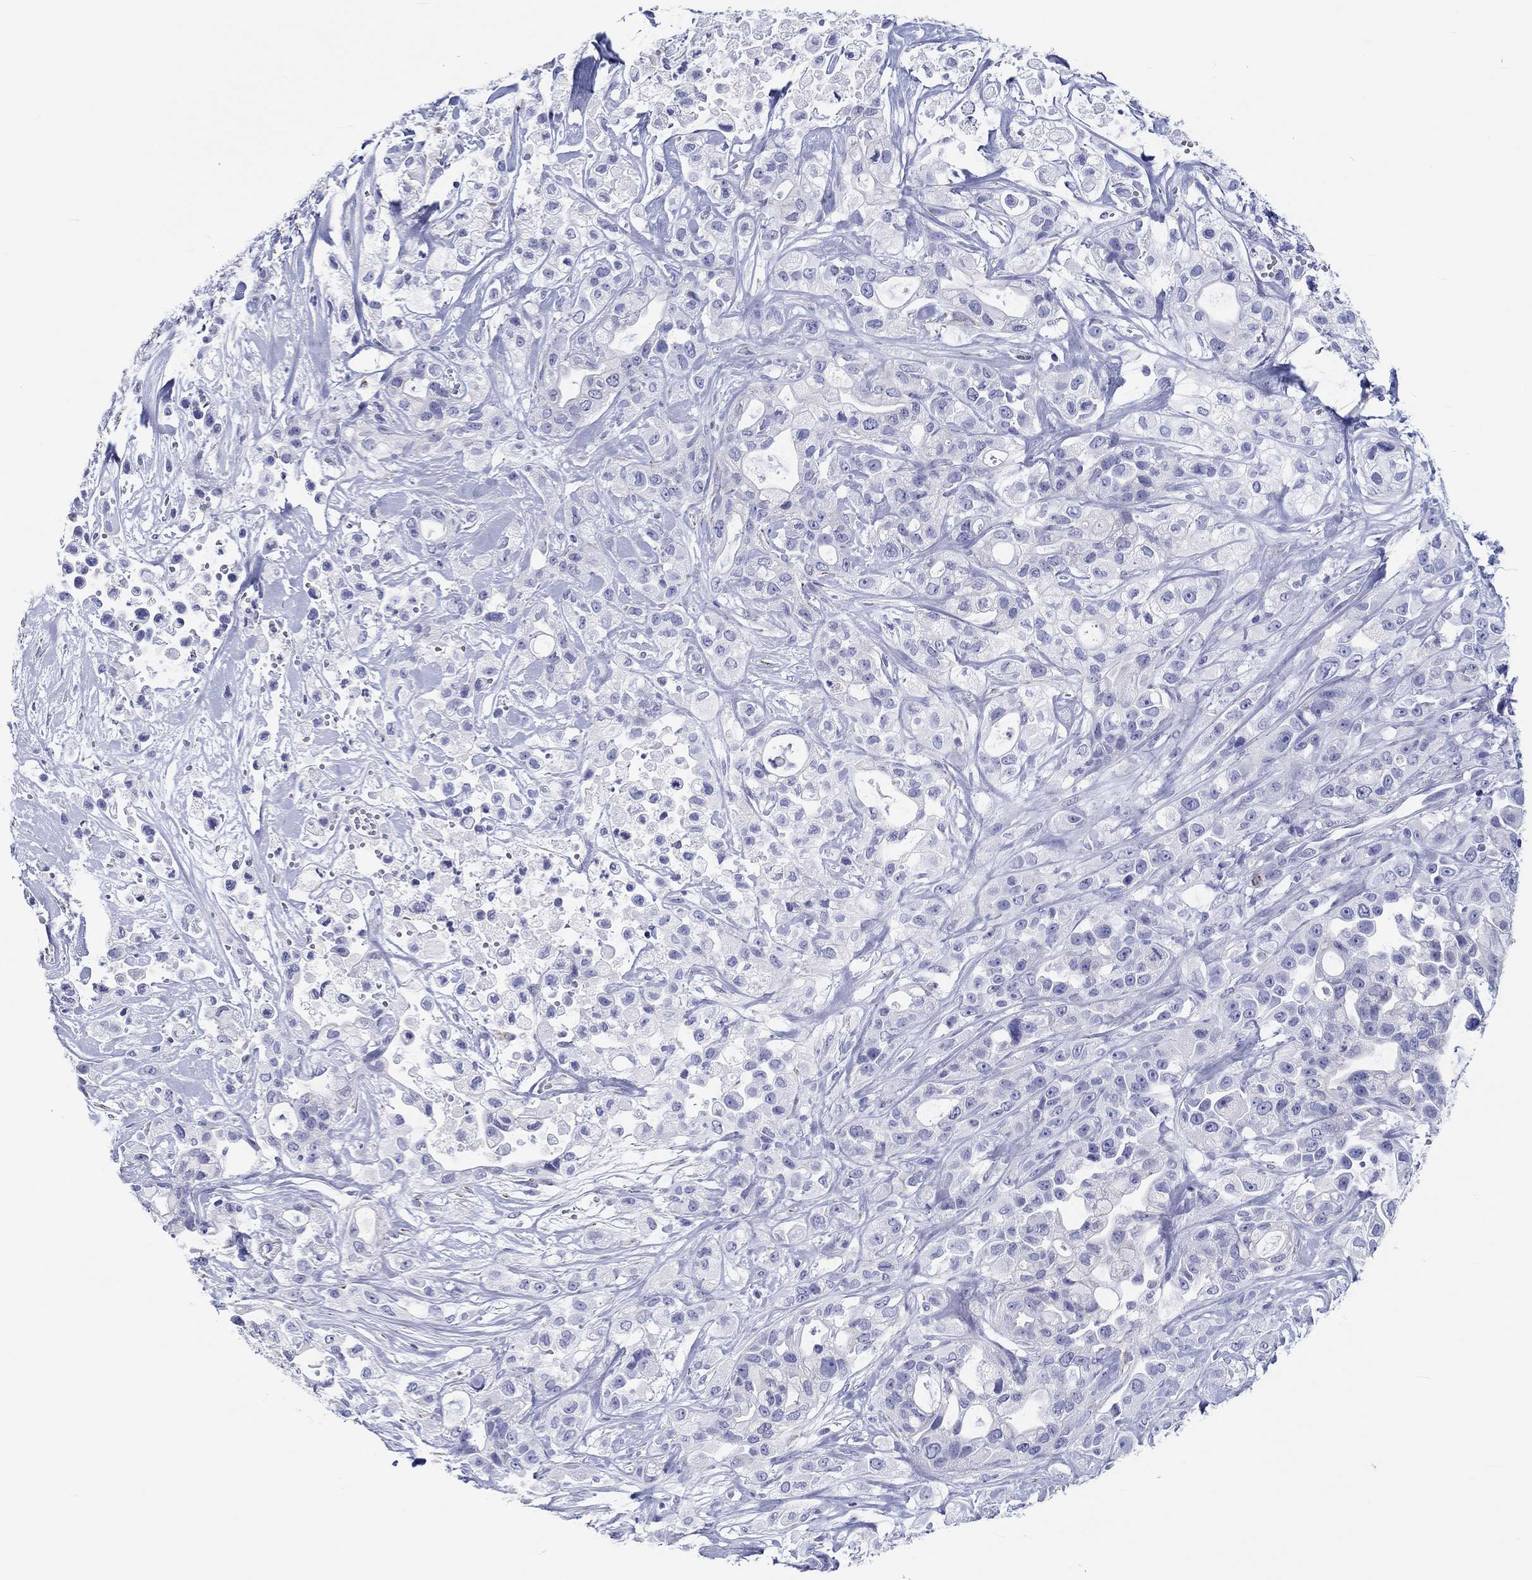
{"staining": {"intensity": "moderate", "quantity": "<25%", "location": "cytoplasmic/membranous"}, "tissue": "pancreatic cancer", "cell_type": "Tumor cells", "image_type": "cancer", "snomed": [{"axis": "morphology", "description": "Adenocarcinoma, NOS"}, {"axis": "topography", "description": "Pancreas"}], "caption": "This image reveals IHC staining of human pancreatic cancer (adenocarcinoma), with low moderate cytoplasmic/membranous staining in about <25% of tumor cells.", "gene": "H1-1", "patient": {"sex": "male", "age": 44}}